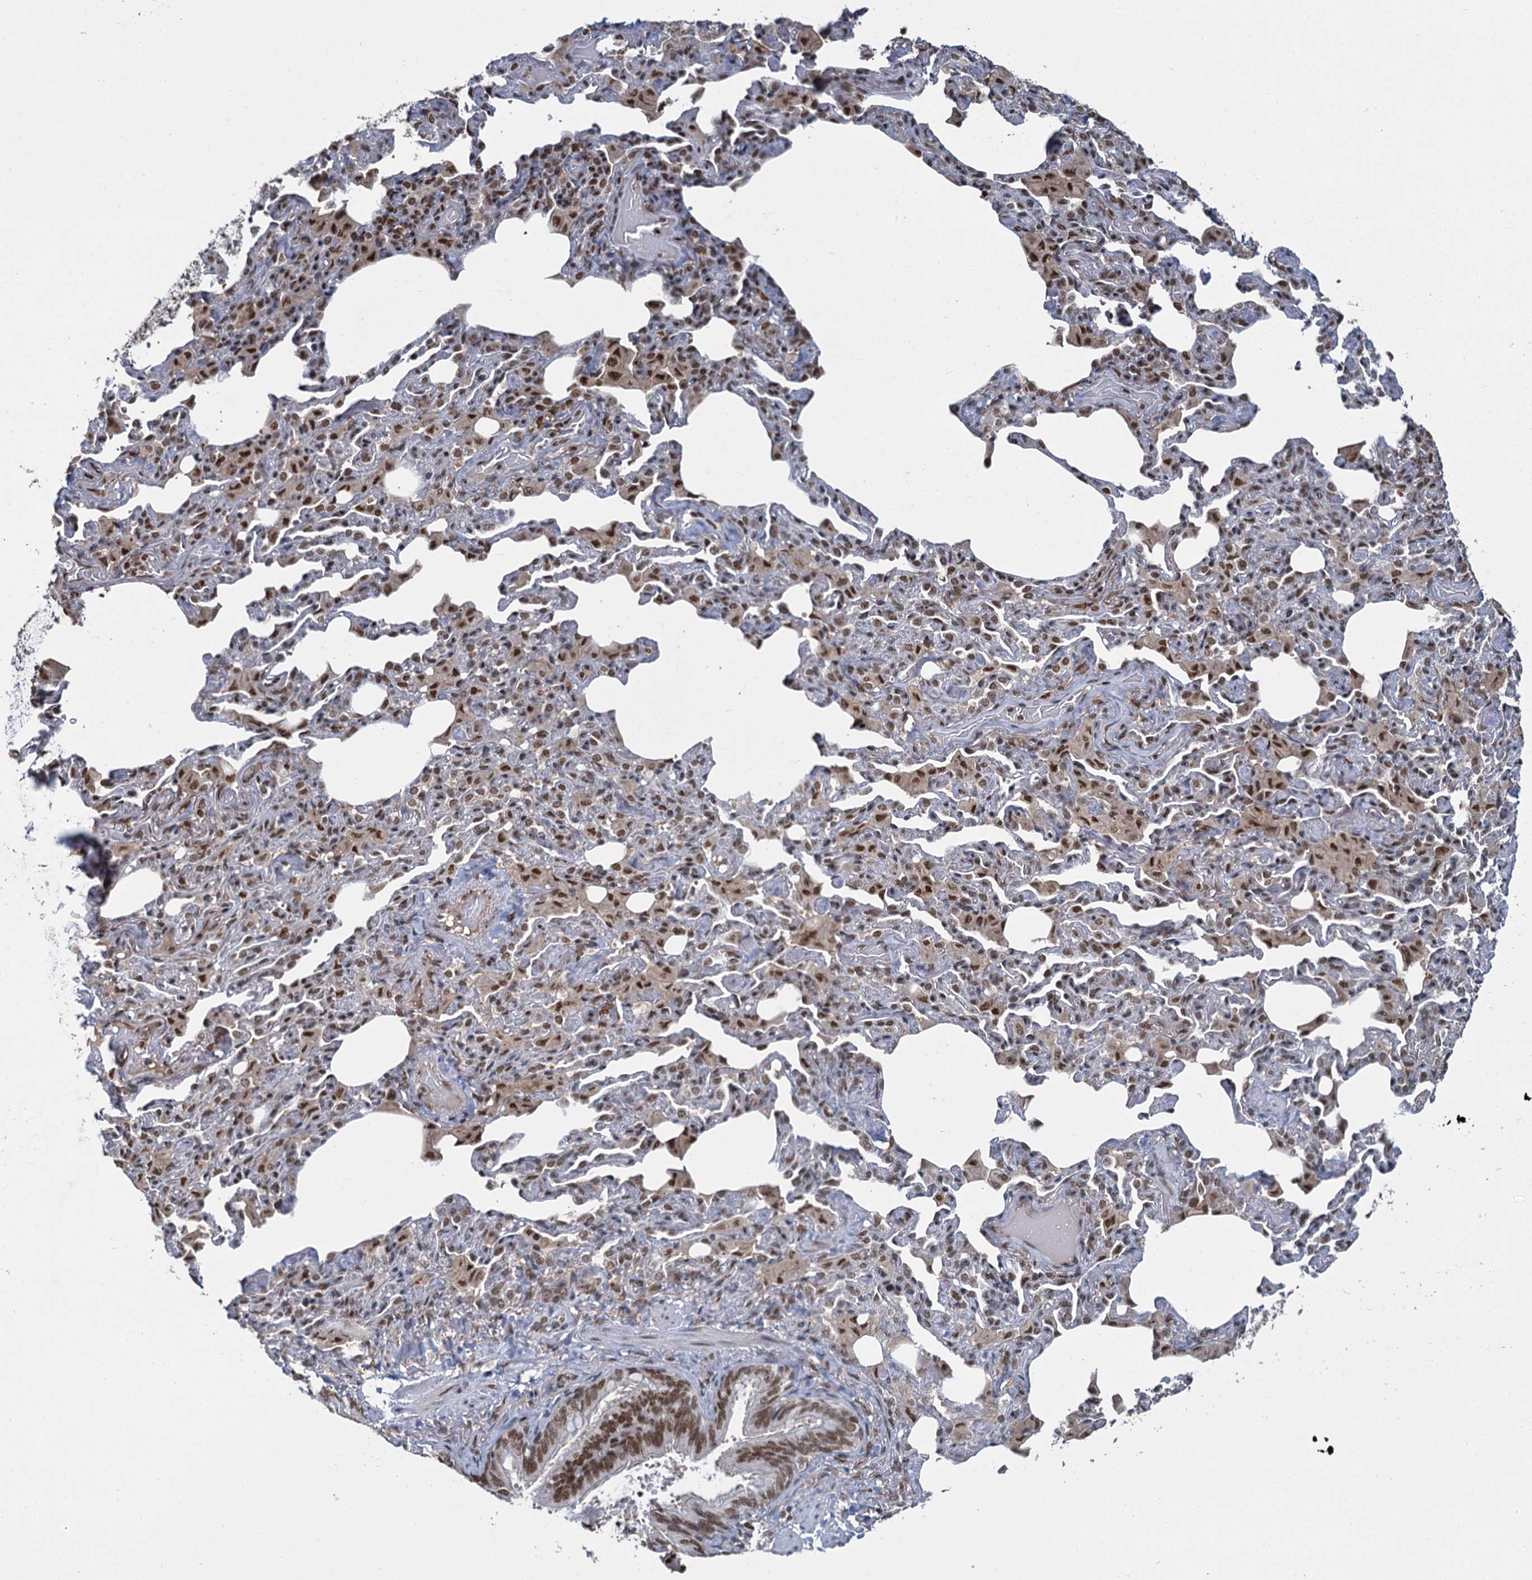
{"staining": {"intensity": "strong", "quantity": "25%-75%", "location": "nuclear"}, "tissue": "bronchus", "cell_type": "Respiratory epithelial cells", "image_type": "normal", "snomed": [{"axis": "morphology", "description": "Normal tissue, NOS"}, {"axis": "morphology", "description": "Inflammation, NOS"}, {"axis": "topography", "description": "Lung"}], "caption": "Protein expression analysis of unremarkable bronchus displays strong nuclear expression in approximately 25%-75% of respiratory epithelial cells.", "gene": "PPHLN1", "patient": {"sex": "female", "age": 46}}